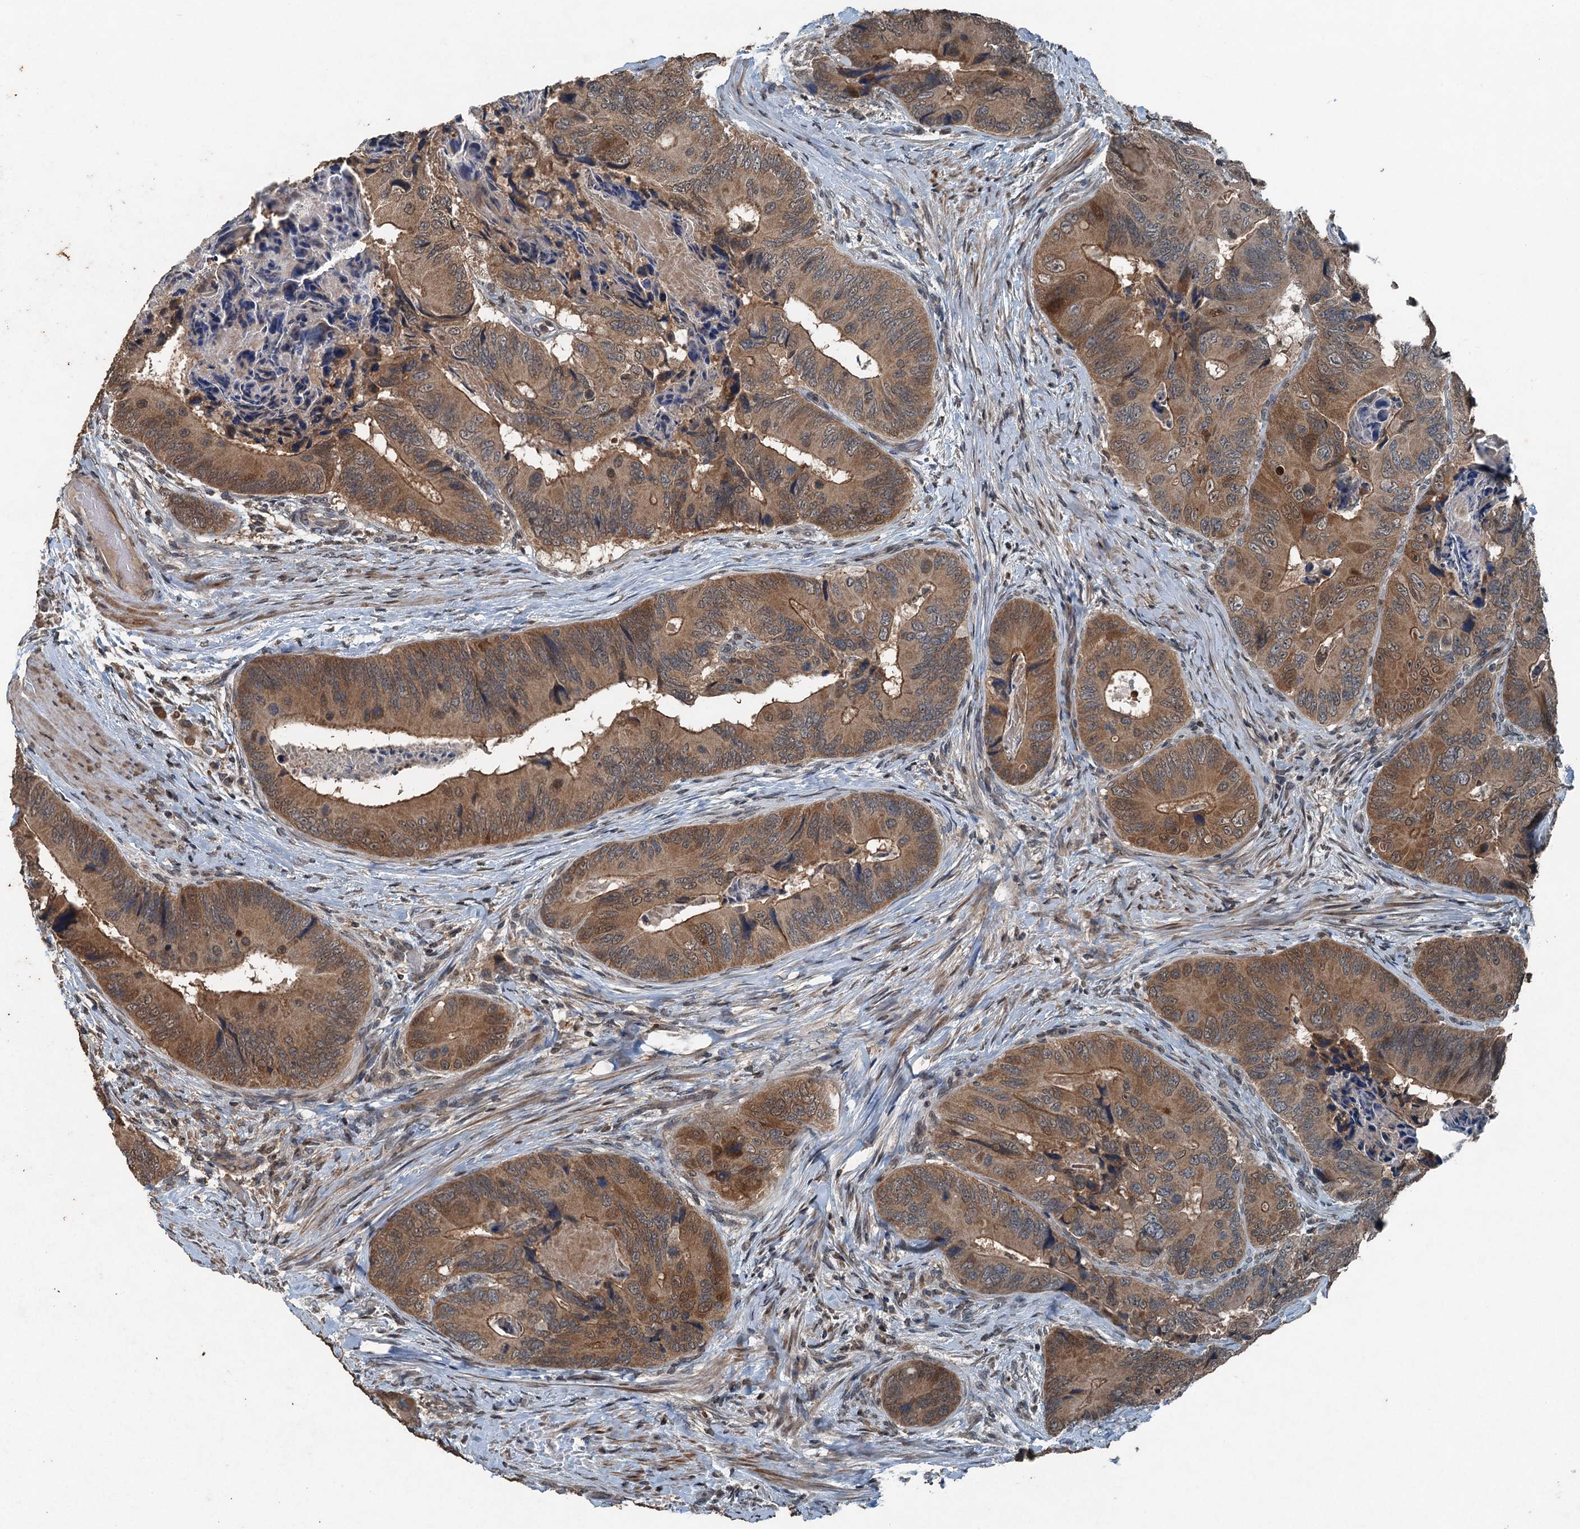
{"staining": {"intensity": "moderate", "quantity": ">75%", "location": "cytoplasmic/membranous,nuclear"}, "tissue": "colorectal cancer", "cell_type": "Tumor cells", "image_type": "cancer", "snomed": [{"axis": "morphology", "description": "Adenocarcinoma, NOS"}, {"axis": "topography", "description": "Colon"}], "caption": "A histopathology image of human colorectal cancer stained for a protein shows moderate cytoplasmic/membranous and nuclear brown staining in tumor cells. (Stains: DAB (3,3'-diaminobenzidine) in brown, nuclei in blue, Microscopy: brightfield microscopy at high magnification).", "gene": "TCTN1", "patient": {"sex": "male", "age": 84}}